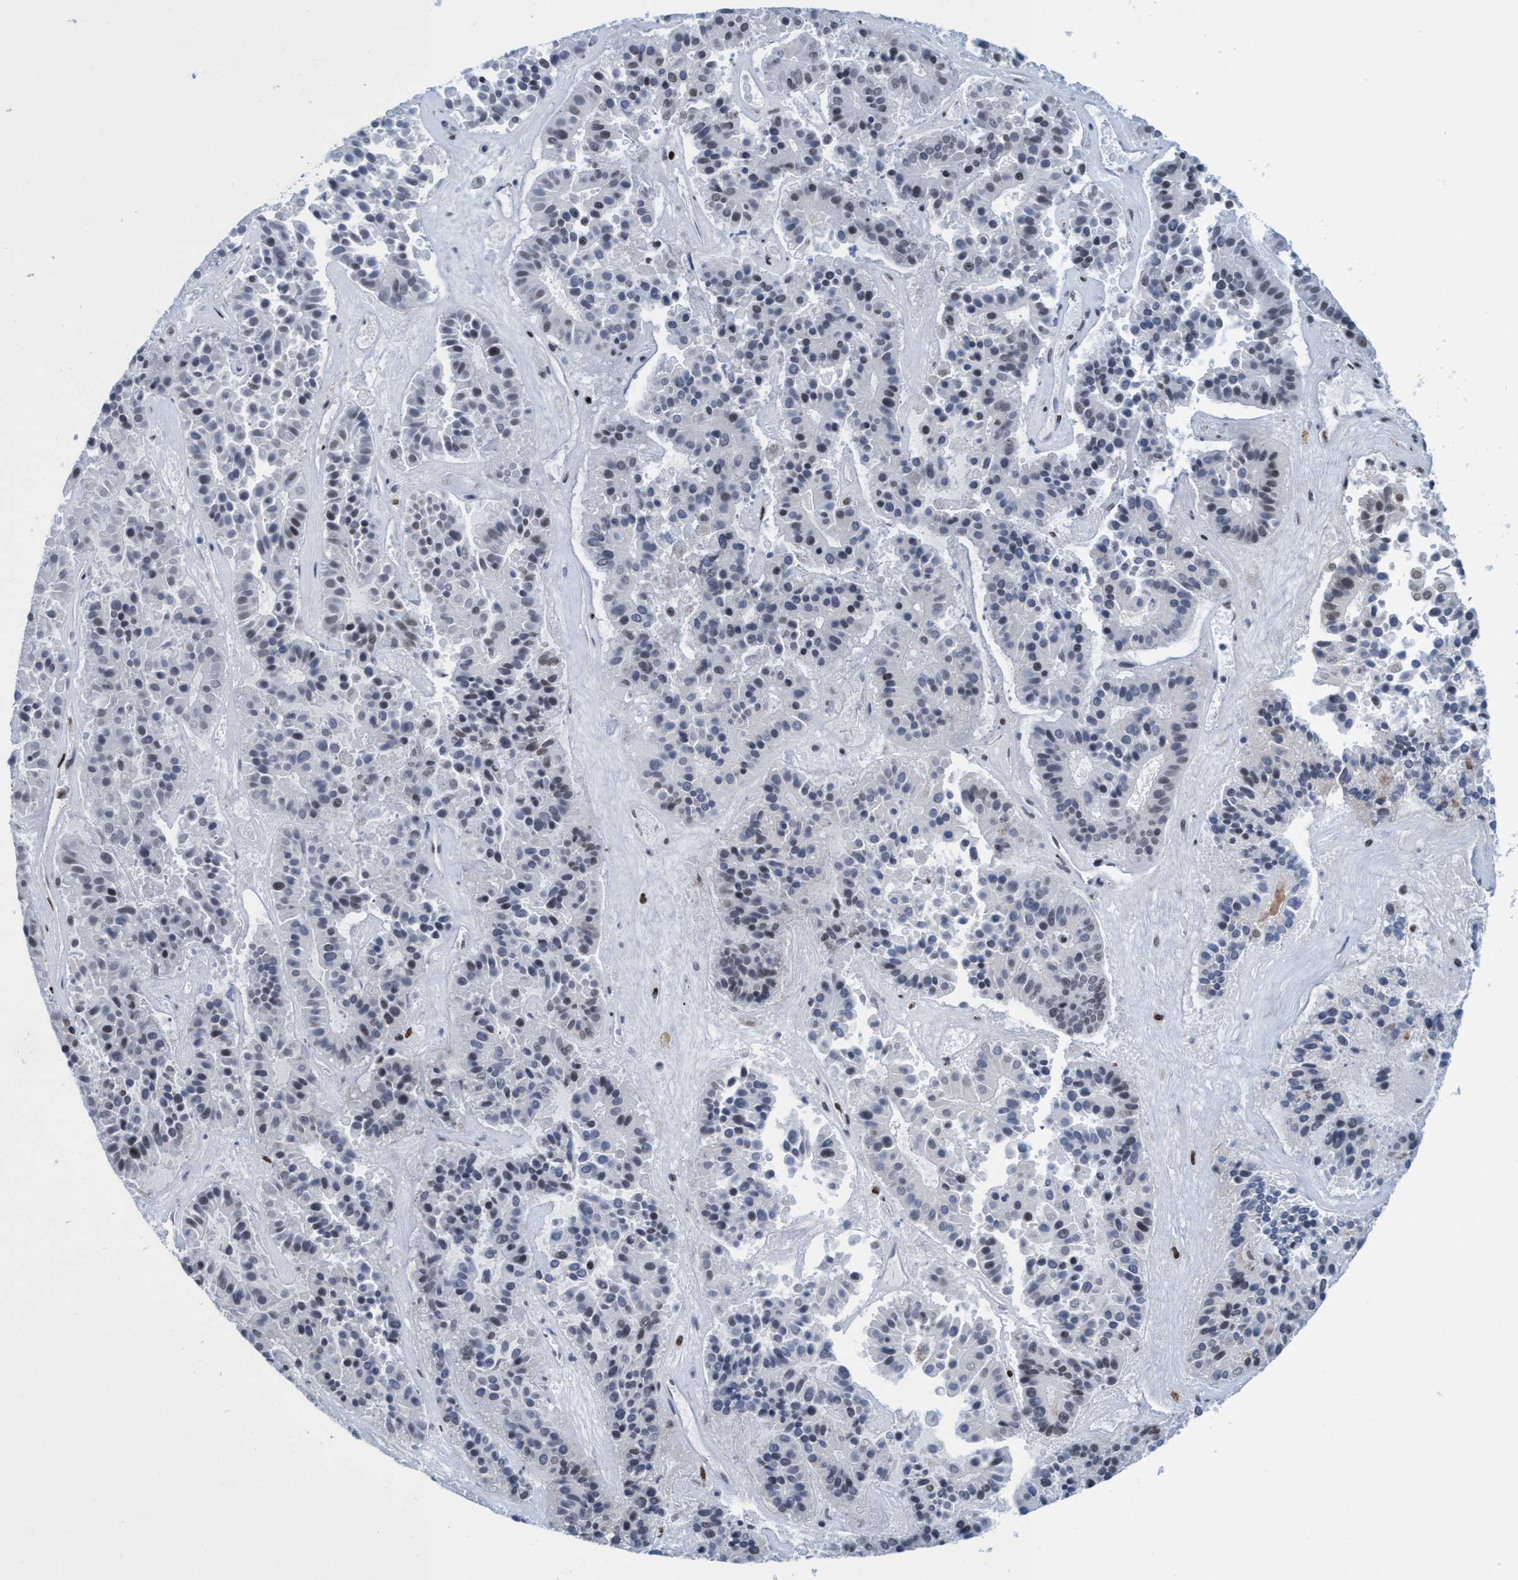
{"staining": {"intensity": "weak", "quantity": "<25%", "location": "nuclear"}, "tissue": "pancreatic cancer", "cell_type": "Tumor cells", "image_type": "cancer", "snomed": [{"axis": "morphology", "description": "Adenocarcinoma, NOS"}, {"axis": "topography", "description": "Pancreas"}], "caption": "Histopathology image shows no protein expression in tumor cells of adenocarcinoma (pancreatic) tissue.", "gene": "CBX2", "patient": {"sex": "male", "age": 50}}